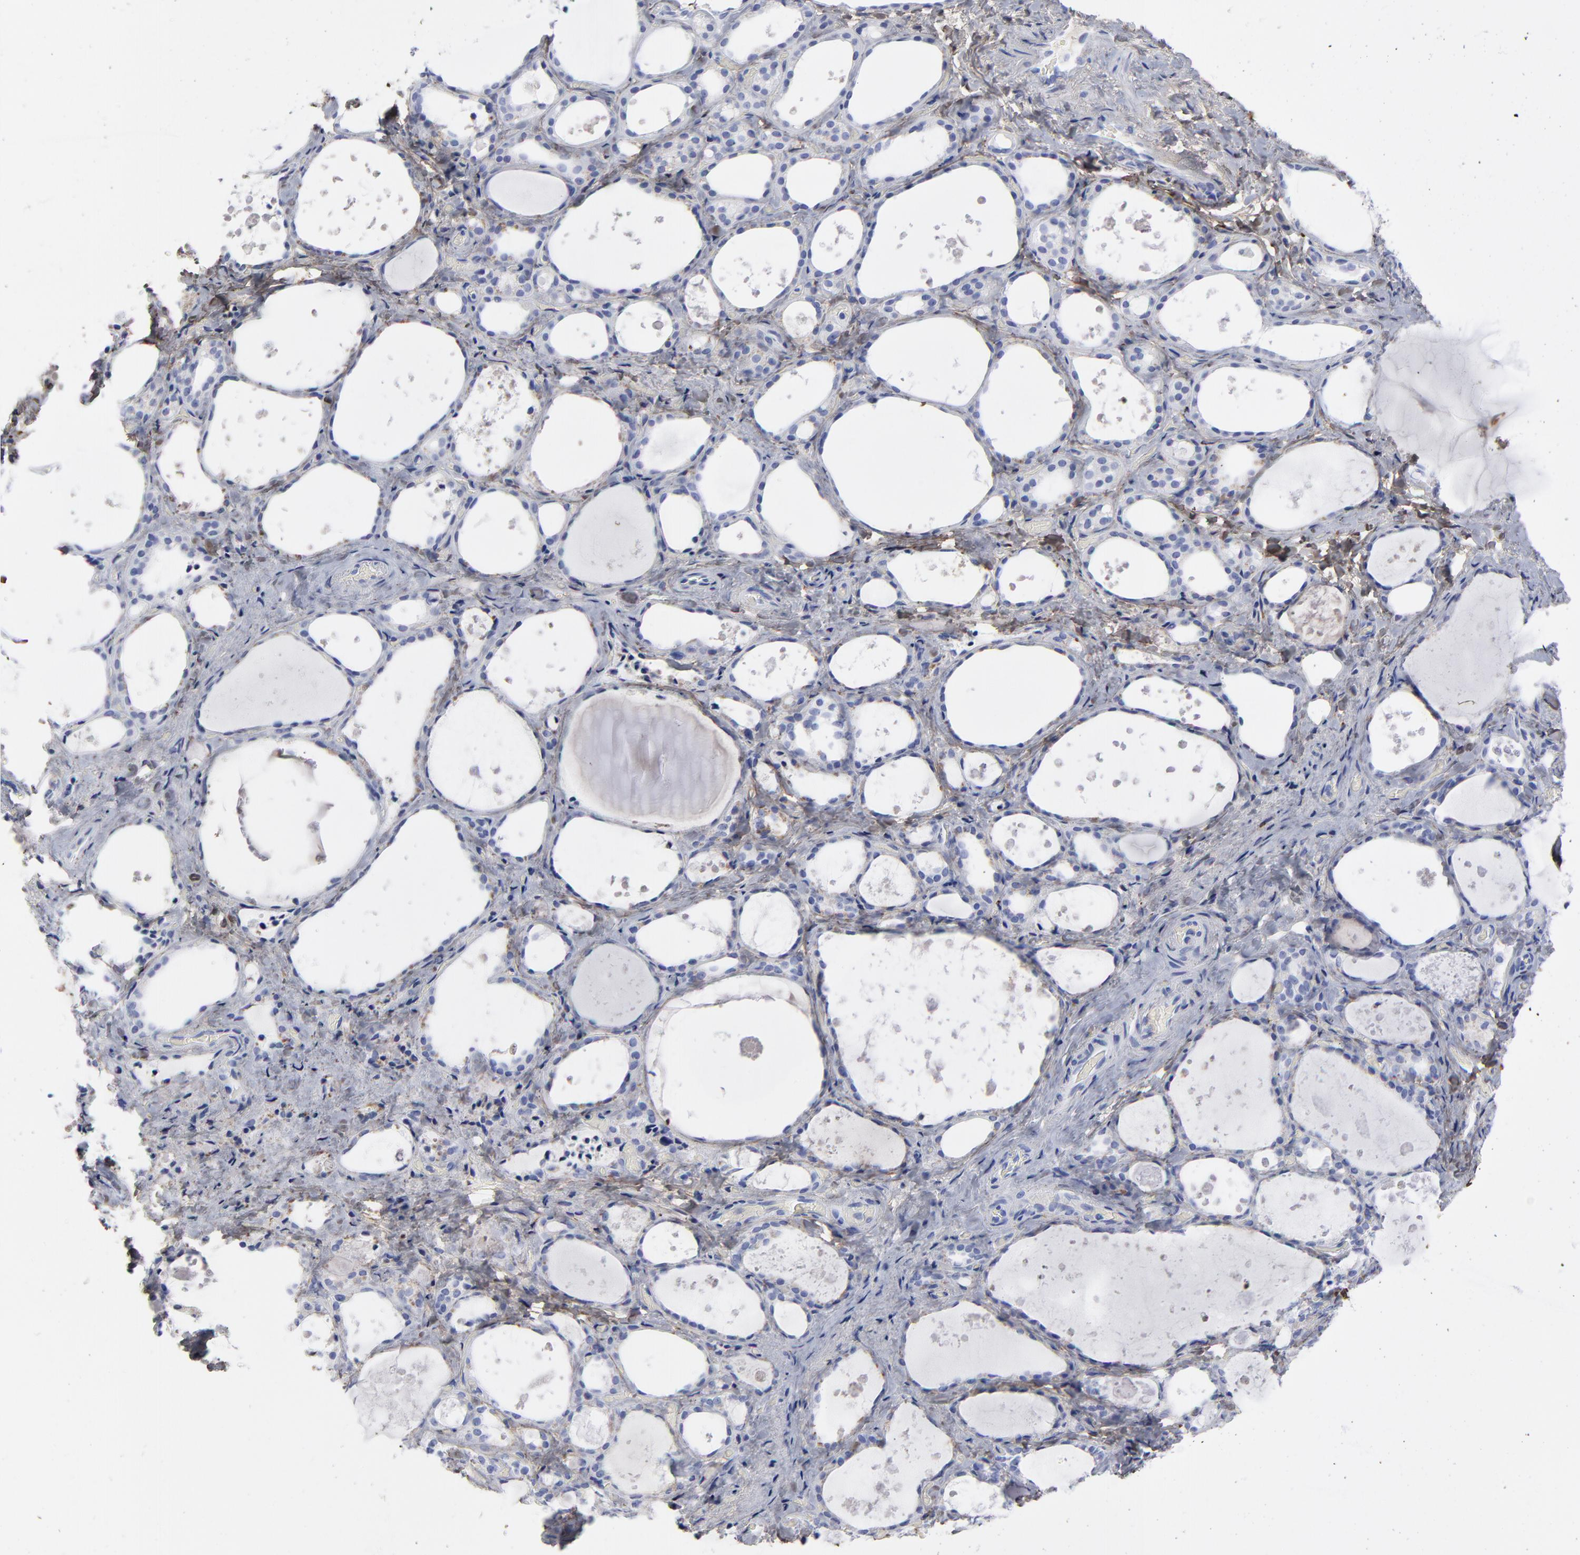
{"staining": {"intensity": "negative", "quantity": "none", "location": "none"}, "tissue": "thyroid gland", "cell_type": "Glandular cells", "image_type": "normal", "snomed": [{"axis": "morphology", "description": "Normal tissue, NOS"}, {"axis": "topography", "description": "Thyroid gland"}], "caption": "The micrograph exhibits no significant staining in glandular cells of thyroid gland.", "gene": "DCN", "patient": {"sex": "female", "age": 75}}